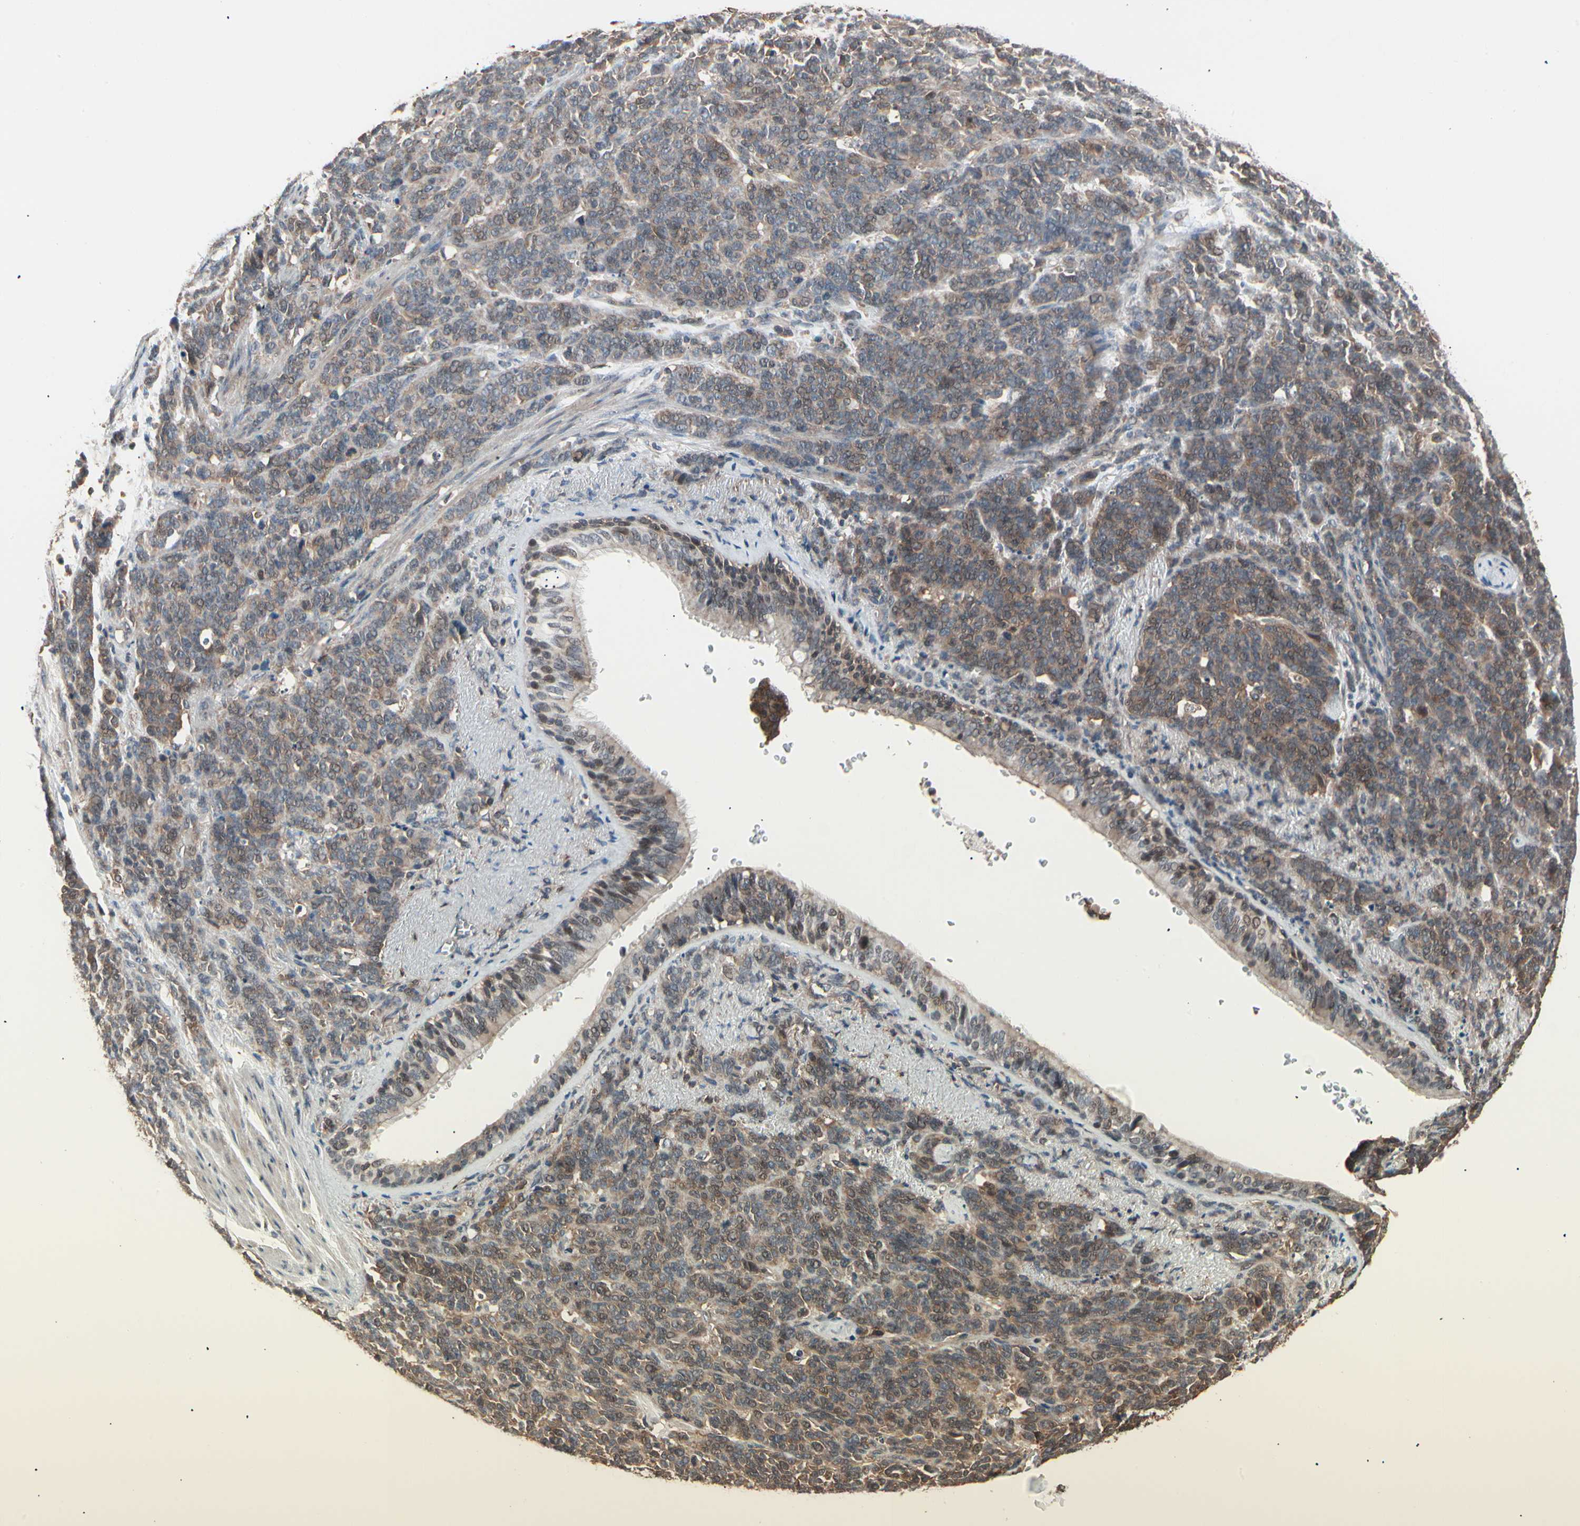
{"staining": {"intensity": "weak", "quantity": ">75%", "location": "cytoplasmic/membranous,nuclear"}, "tissue": "lung cancer", "cell_type": "Tumor cells", "image_type": "cancer", "snomed": [{"axis": "morphology", "description": "Neoplasm, malignant, NOS"}, {"axis": "topography", "description": "Lung"}], "caption": "Neoplasm (malignant) (lung) stained with IHC demonstrates weak cytoplasmic/membranous and nuclear staining in about >75% of tumor cells.", "gene": "MAPK13", "patient": {"sex": "female", "age": 58}}